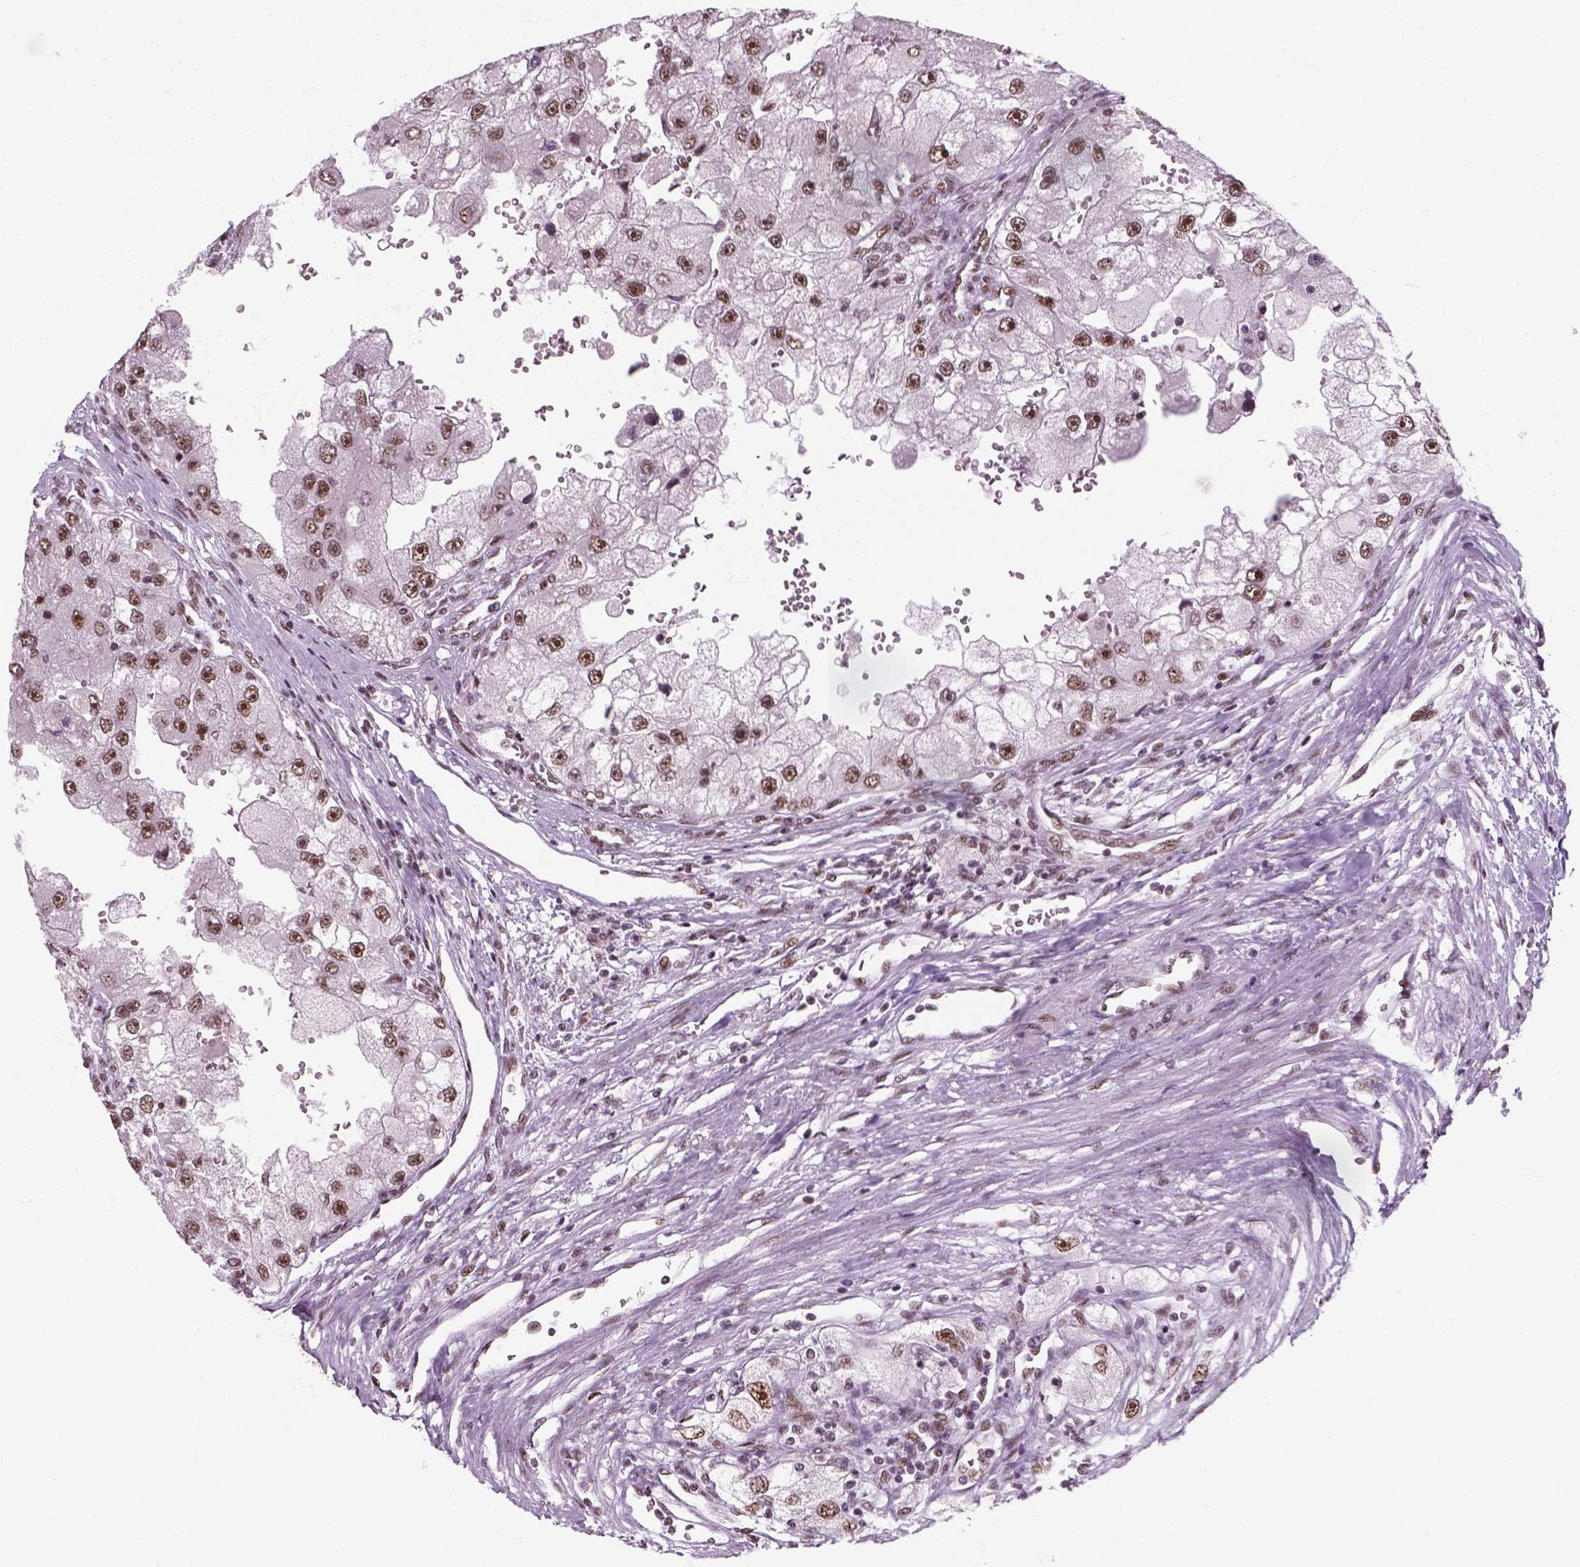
{"staining": {"intensity": "moderate", "quantity": ">75%", "location": "nuclear"}, "tissue": "renal cancer", "cell_type": "Tumor cells", "image_type": "cancer", "snomed": [{"axis": "morphology", "description": "Adenocarcinoma, NOS"}, {"axis": "topography", "description": "Kidney"}], "caption": "Immunohistochemistry (IHC) (DAB (3,3'-diaminobenzidine)) staining of human renal cancer (adenocarcinoma) displays moderate nuclear protein staining in approximately >75% of tumor cells.", "gene": "GTF2F1", "patient": {"sex": "male", "age": 63}}